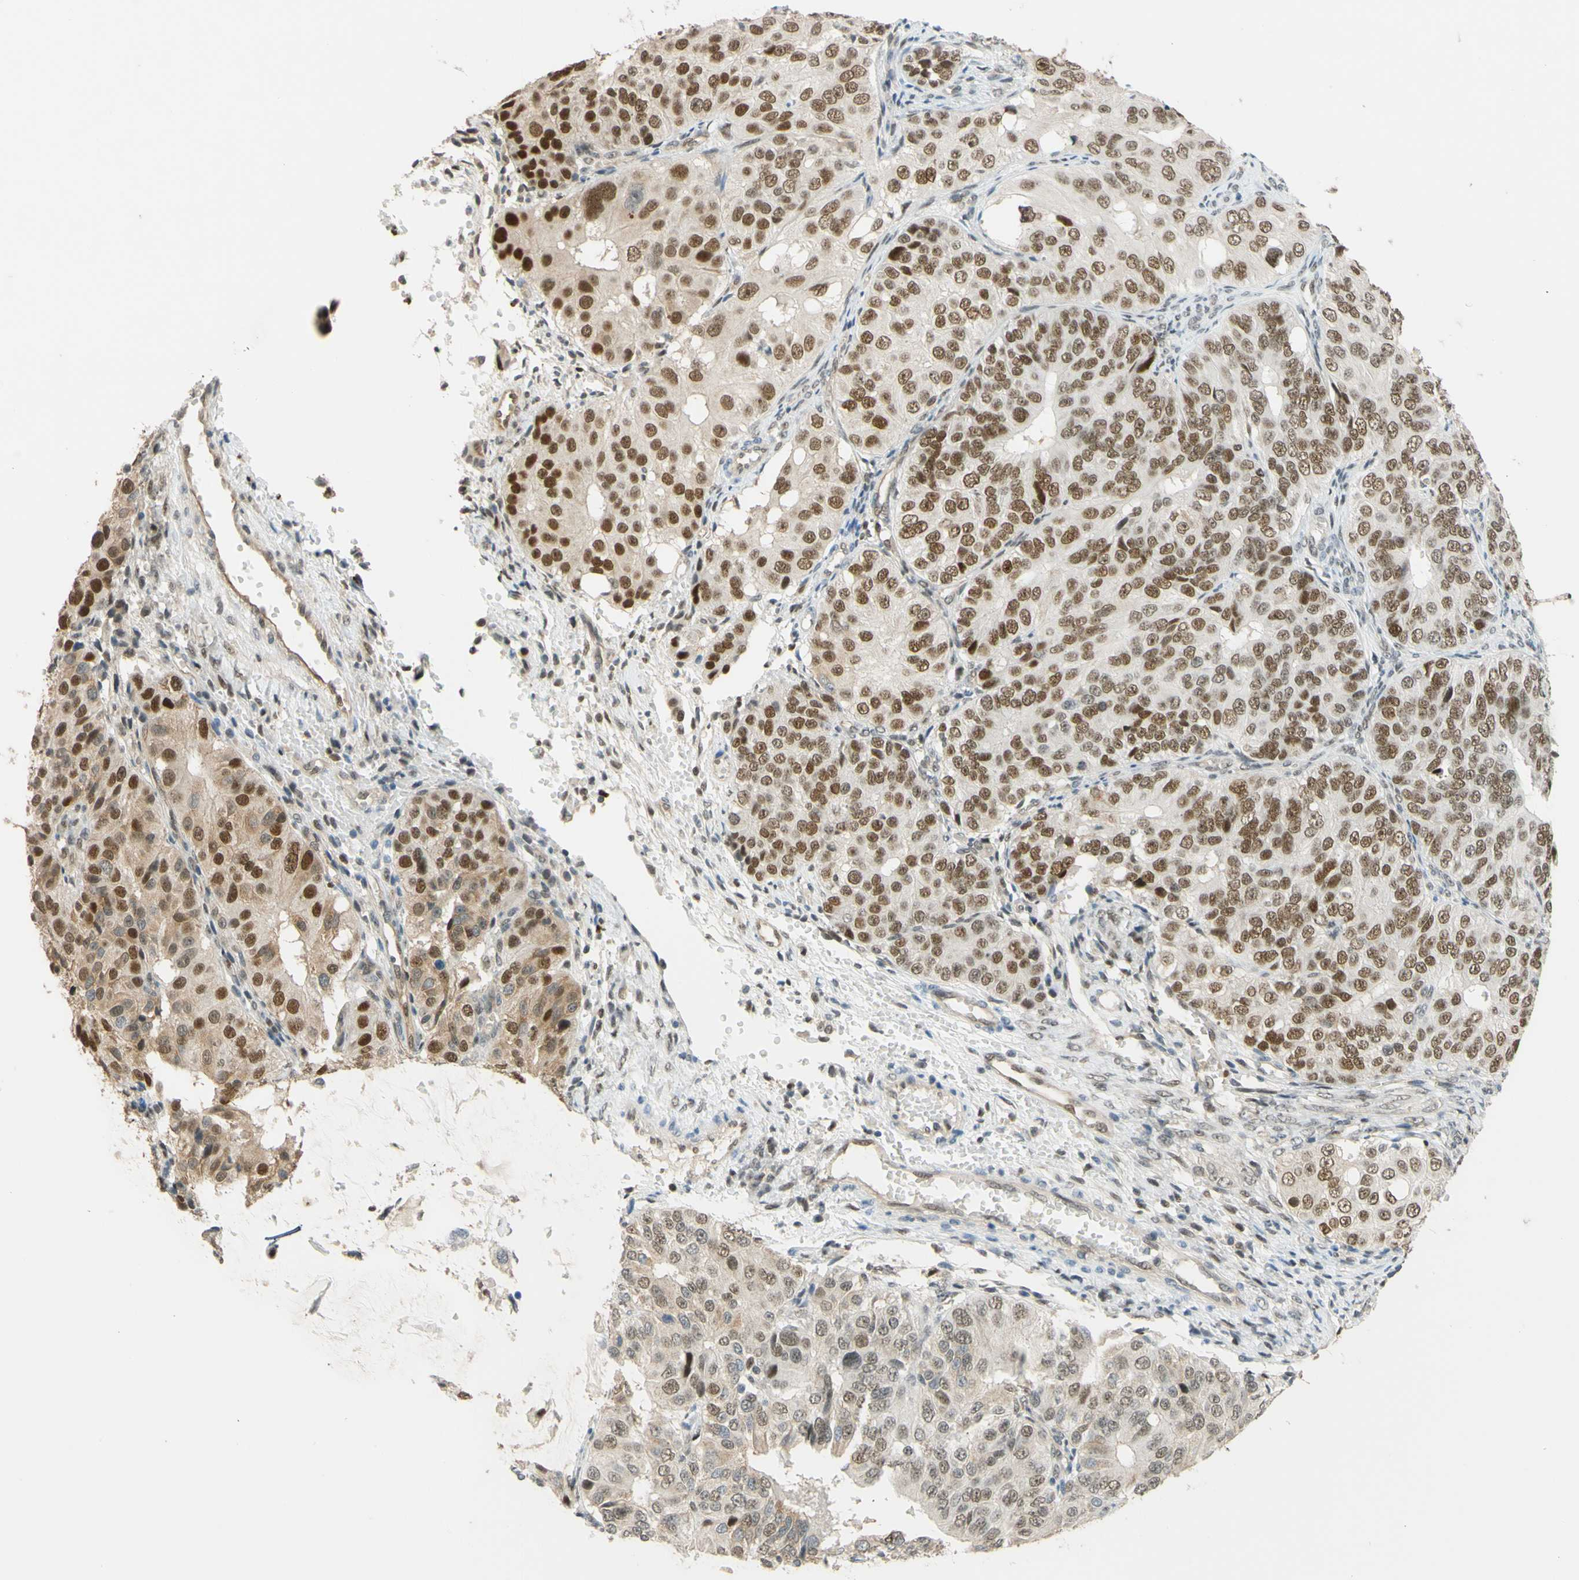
{"staining": {"intensity": "strong", "quantity": ">75%", "location": "nuclear"}, "tissue": "ovarian cancer", "cell_type": "Tumor cells", "image_type": "cancer", "snomed": [{"axis": "morphology", "description": "Carcinoma, endometroid"}, {"axis": "topography", "description": "Ovary"}], "caption": "A photomicrograph showing strong nuclear staining in approximately >75% of tumor cells in ovarian cancer, as visualized by brown immunohistochemical staining.", "gene": "POLB", "patient": {"sex": "female", "age": 51}}